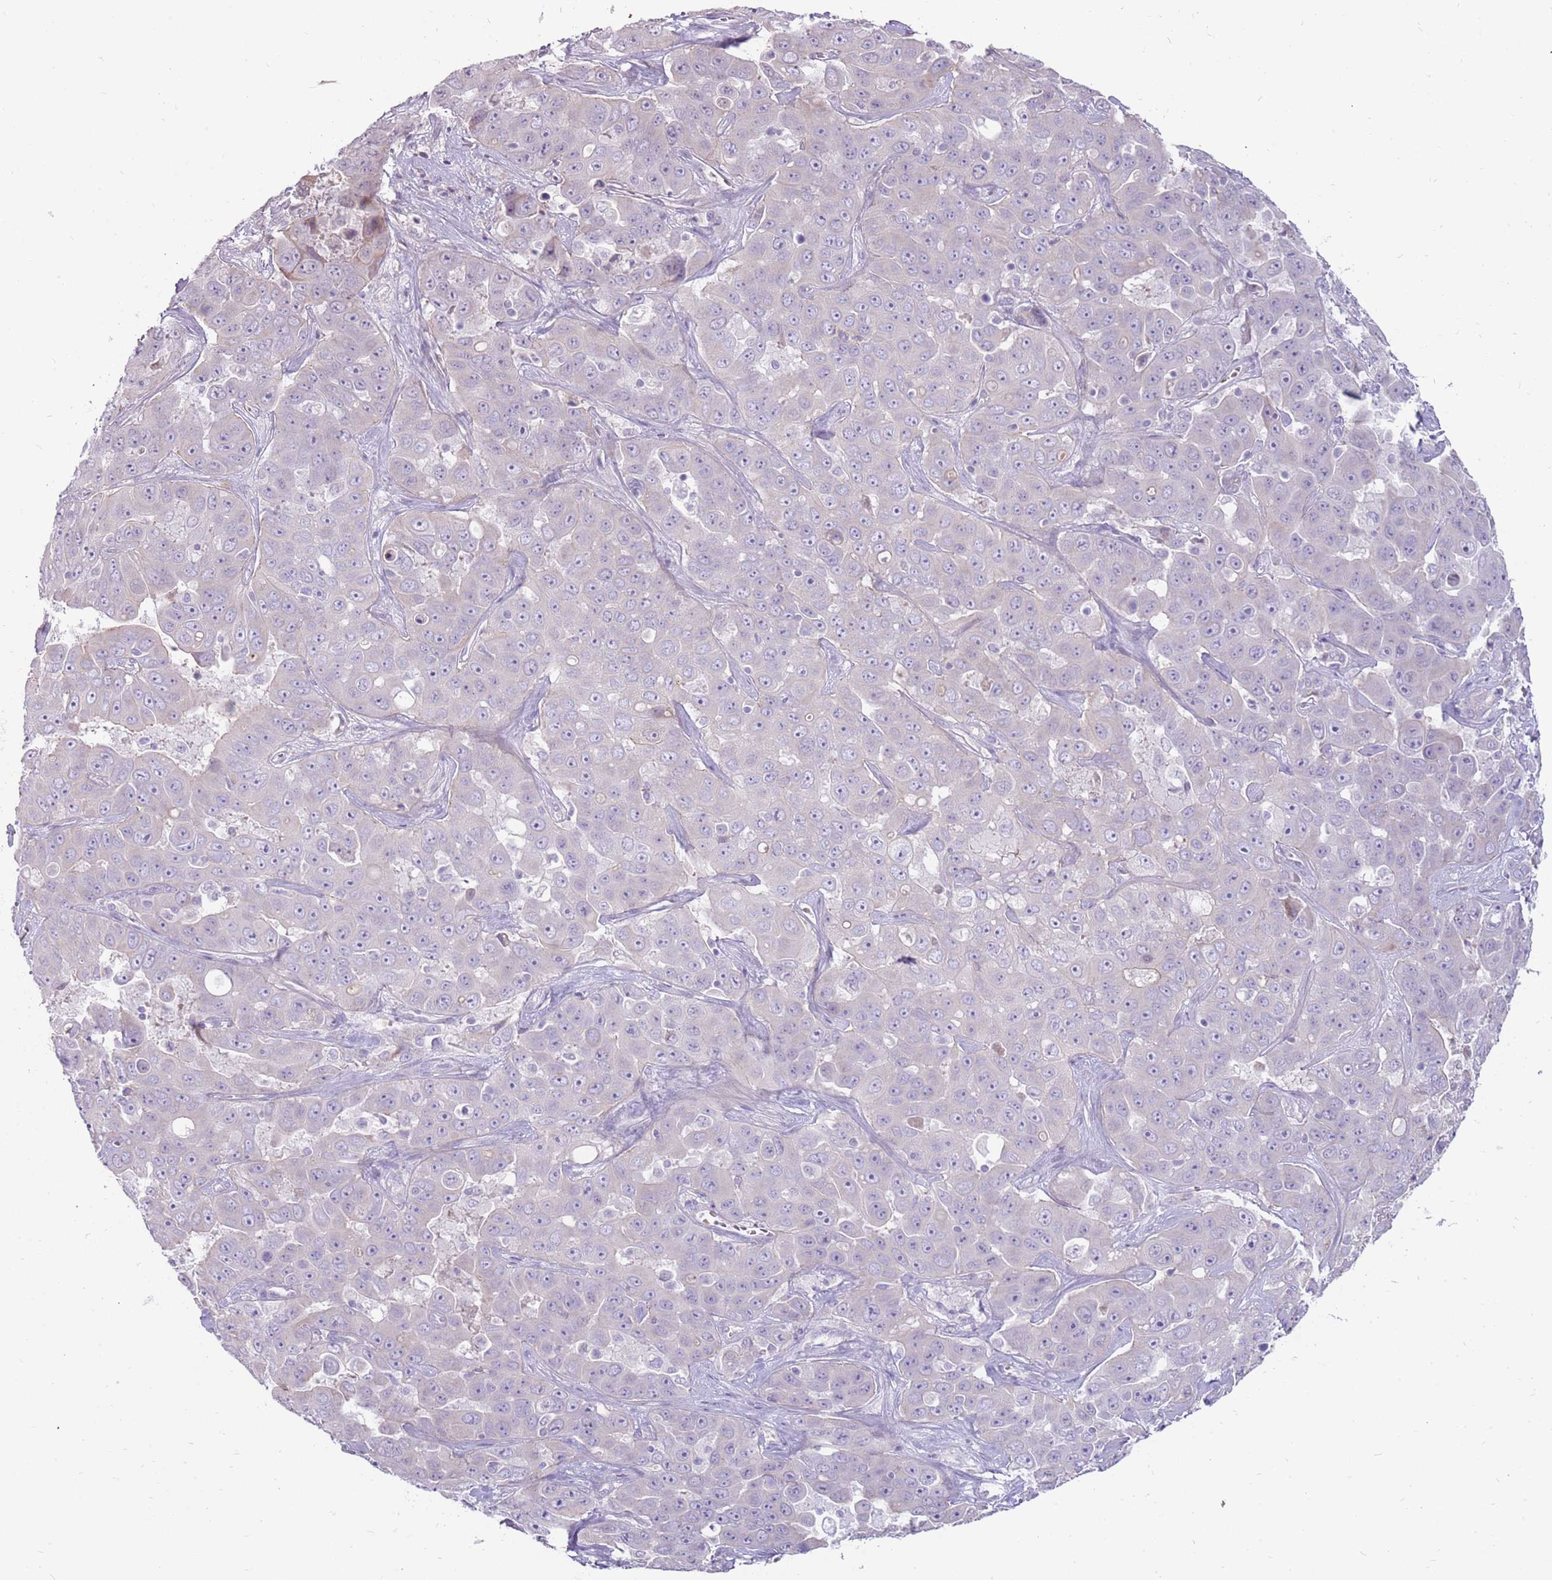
{"staining": {"intensity": "negative", "quantity": "none", "location": "none"}, "tissue": "liver cancer", "cell_type": "Tumor cells", "image_type": "cancer", "snomed": [{"axis": "morphology", "description": "Cholangiocarcinoma"}, {"axis": "topography", "description": "Liver"}], "caption": "The histopathology image displays no staining of tumor cells in liver cancer.", "gene": "MCUB", "patient": {"sex": "female", "age": 52}}